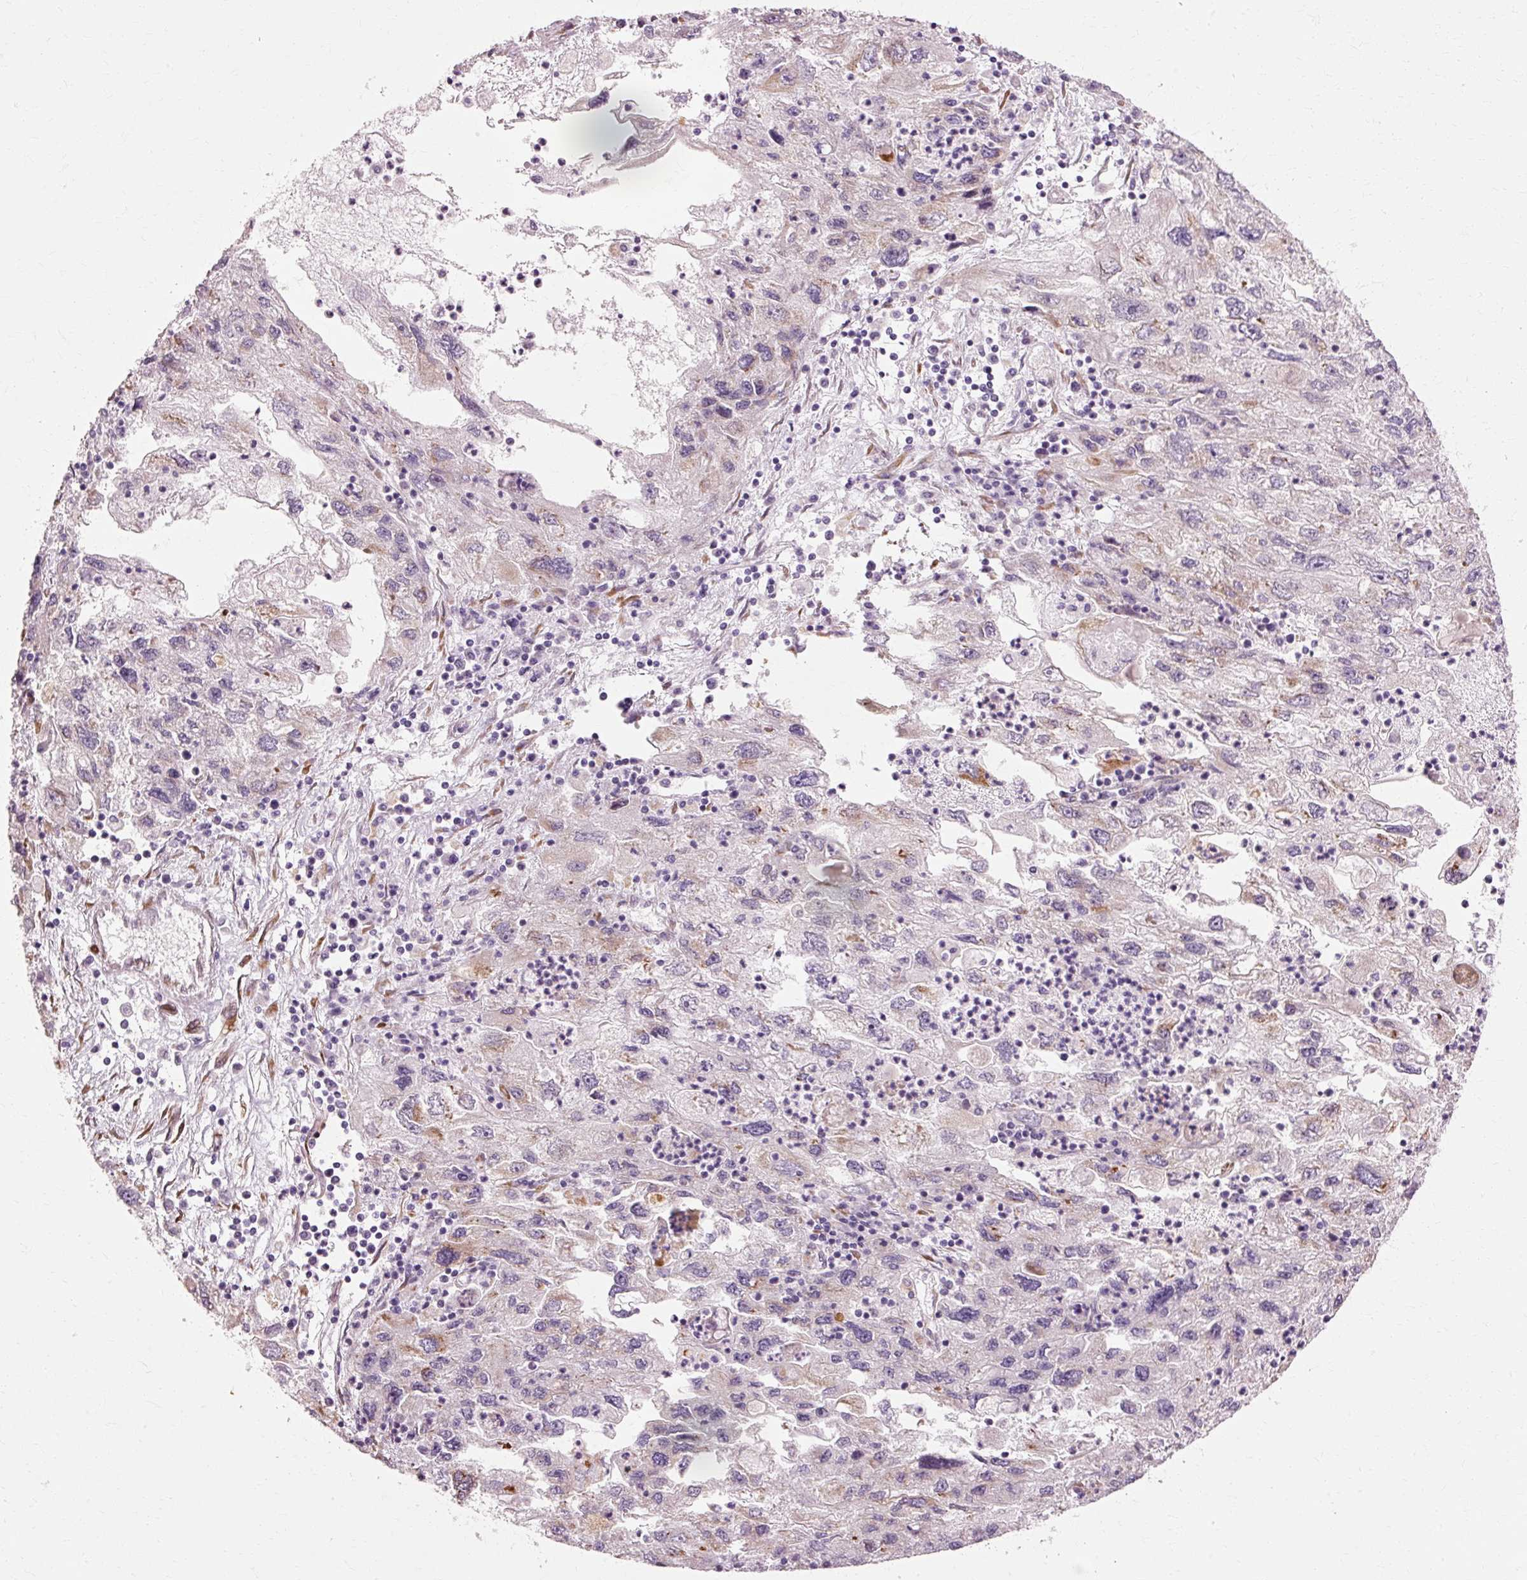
{"staining": {"intensity": "moderate", "quantity": "<25%", "location": "cytoplasmic/membranous"}, "tissue": "endometrial cancer", "cell_type": "Tumor cells", "image_type": "cancer", "snomed": [{"axis": "morphology", "description": "Adenocarcinoma, NOS"}, {"axis": "topography", "description": "Endometrium"}], "caption": "Brown immunohistochemical staining in endometrial cancer (adenocarcinoma) reveals moderate cytoplasmic/membranous positivity in approximately <25% of tumor cells.", "gene": "RGPD5", "patient": {"sex": "female", "age": 49}}